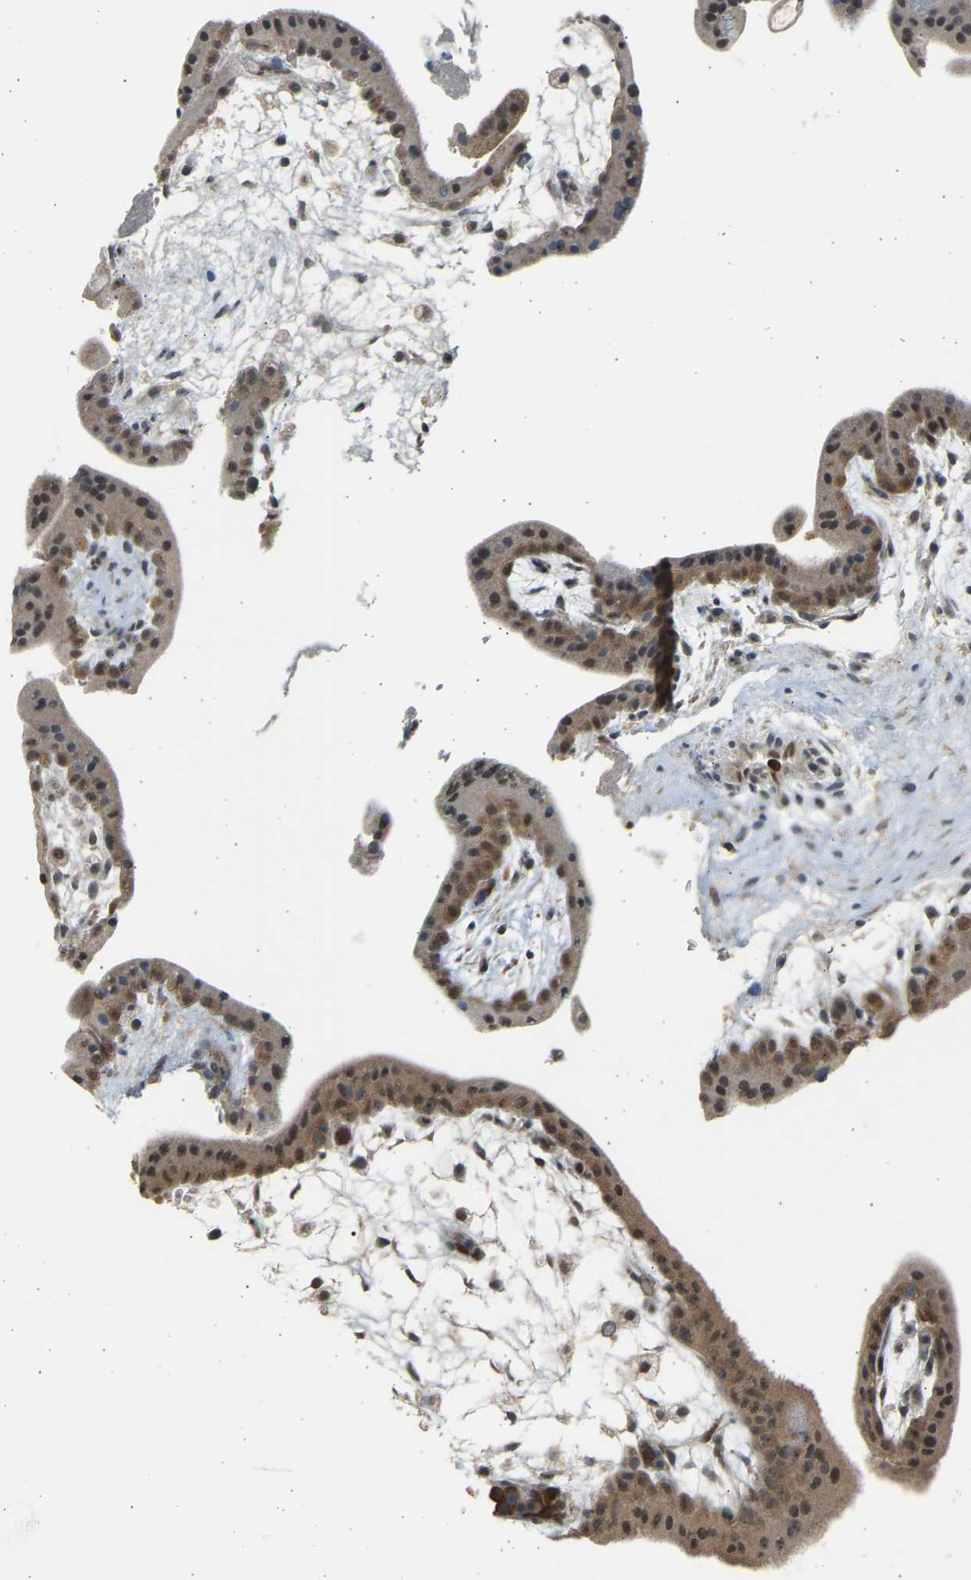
{"staining": {"intensity": "moderate", "quantity": ">75%", "location": "cytoplasmic/membranous,nuclear"}, "tissue": "placenta", "cell_type": "Trophoblastic cells", "image_type": "normal", "snomed": [{"axis": "morphology", "description": "Normal tissue, NOS"}, {"axis": "topography", "description": "Placenta"}], "caption": "Trophoblastic cells demonstrate medium levels of moderate cytoplasmic/membranous,nuclear positivity in approximately >75% of cells in benign placenta.", "gene": "BIRC2", "patient": {"sex": "female", "age": 35}}